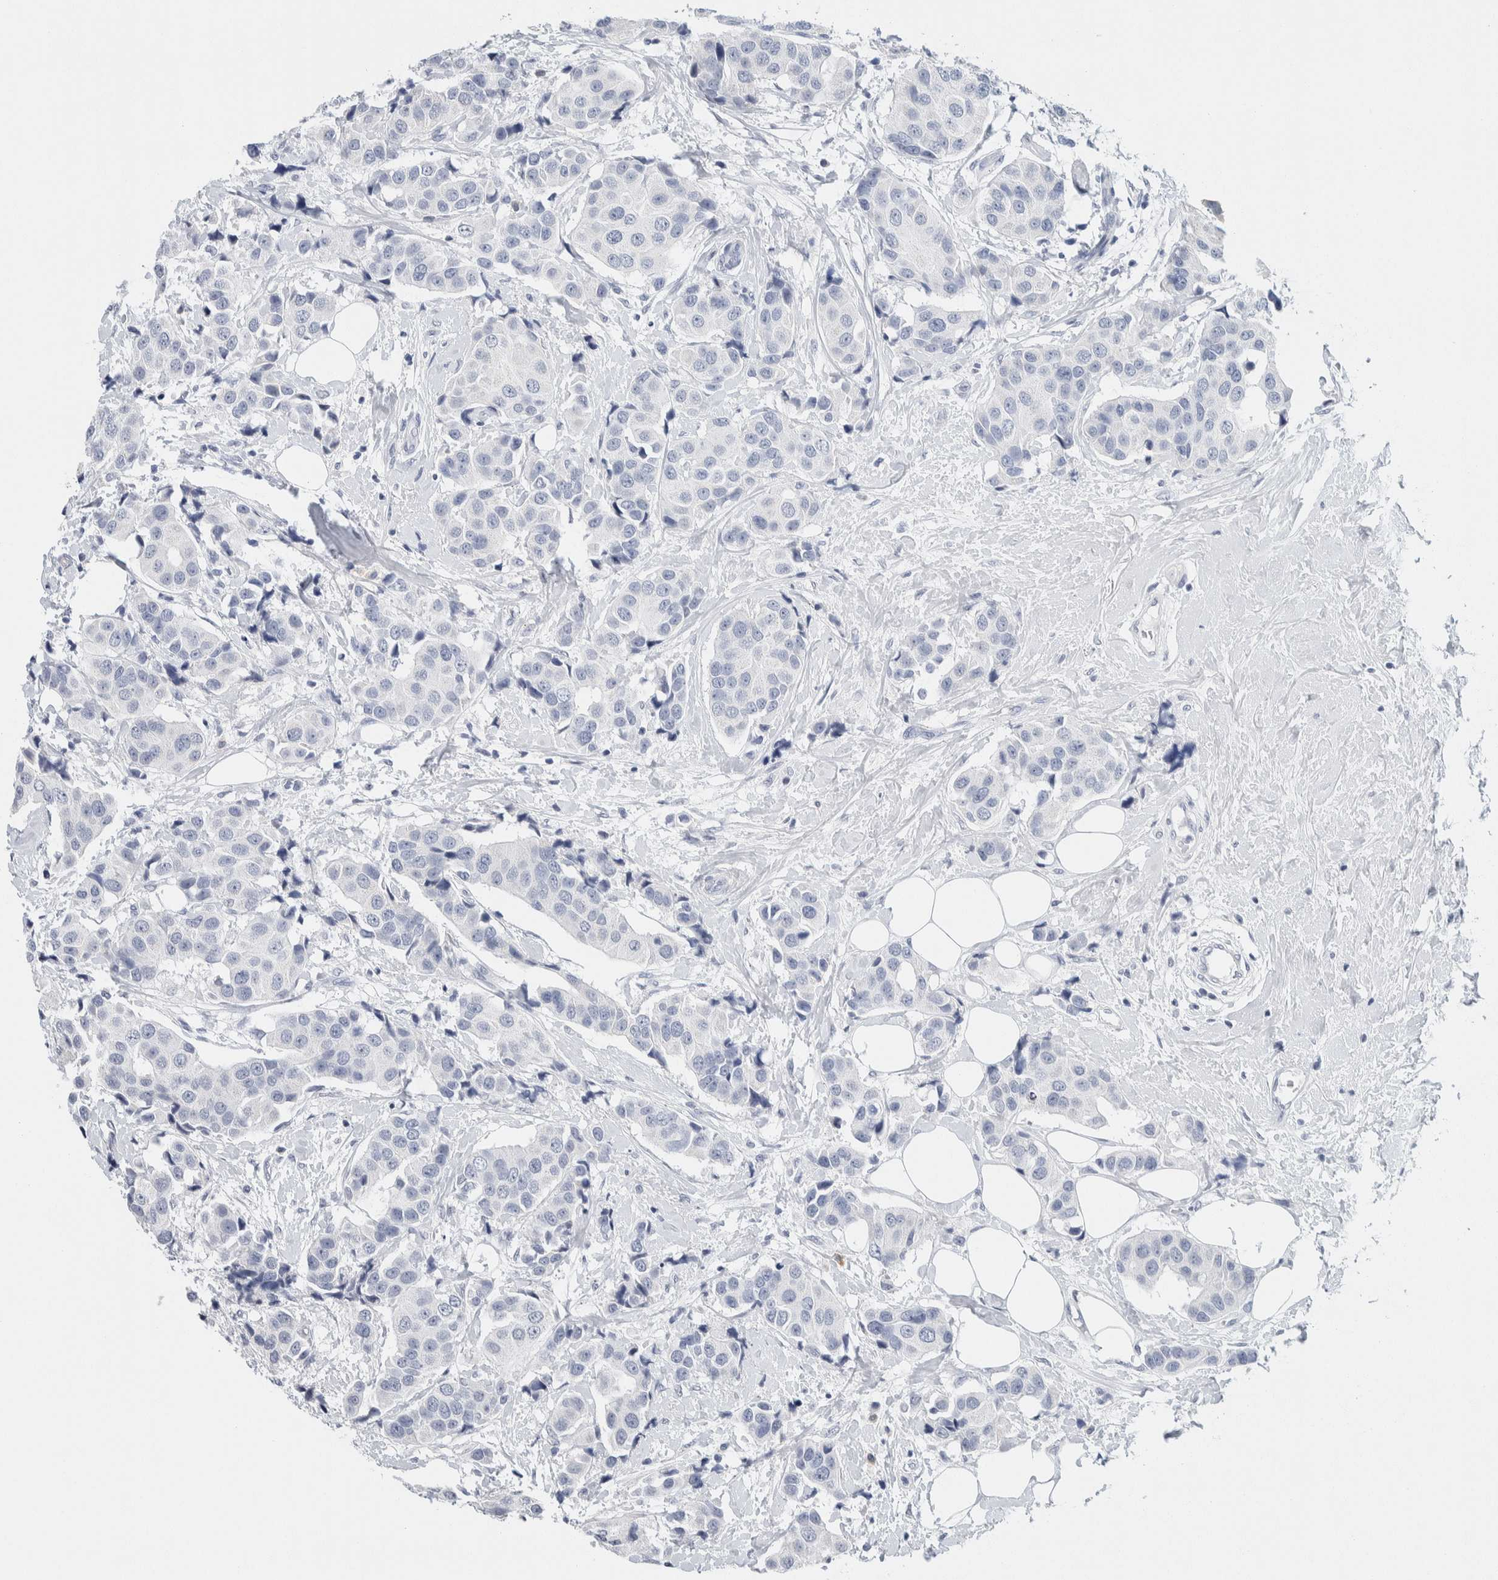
{"staining": {"intensity": "negative", "quantity": "none", "location": "none"}, "tissue": "breast cancer", "cell_type": "Tumor cells", "image_type": "cancer", "snomed": [{"axis": "morphology", "description": "Normal tissue, NOS"}, {"axis": "morphology", "description": "Duct carcinoma"}, {"axis": "topography", "description": "Breast"}], "caption": "This is an immunohistochemistry (IHC) micrograph of breast intraductal carcinoma. There is no positivity in tumor cells.", "gene": "SCN2A", "patient": {"sex": "female", "age": 39}}